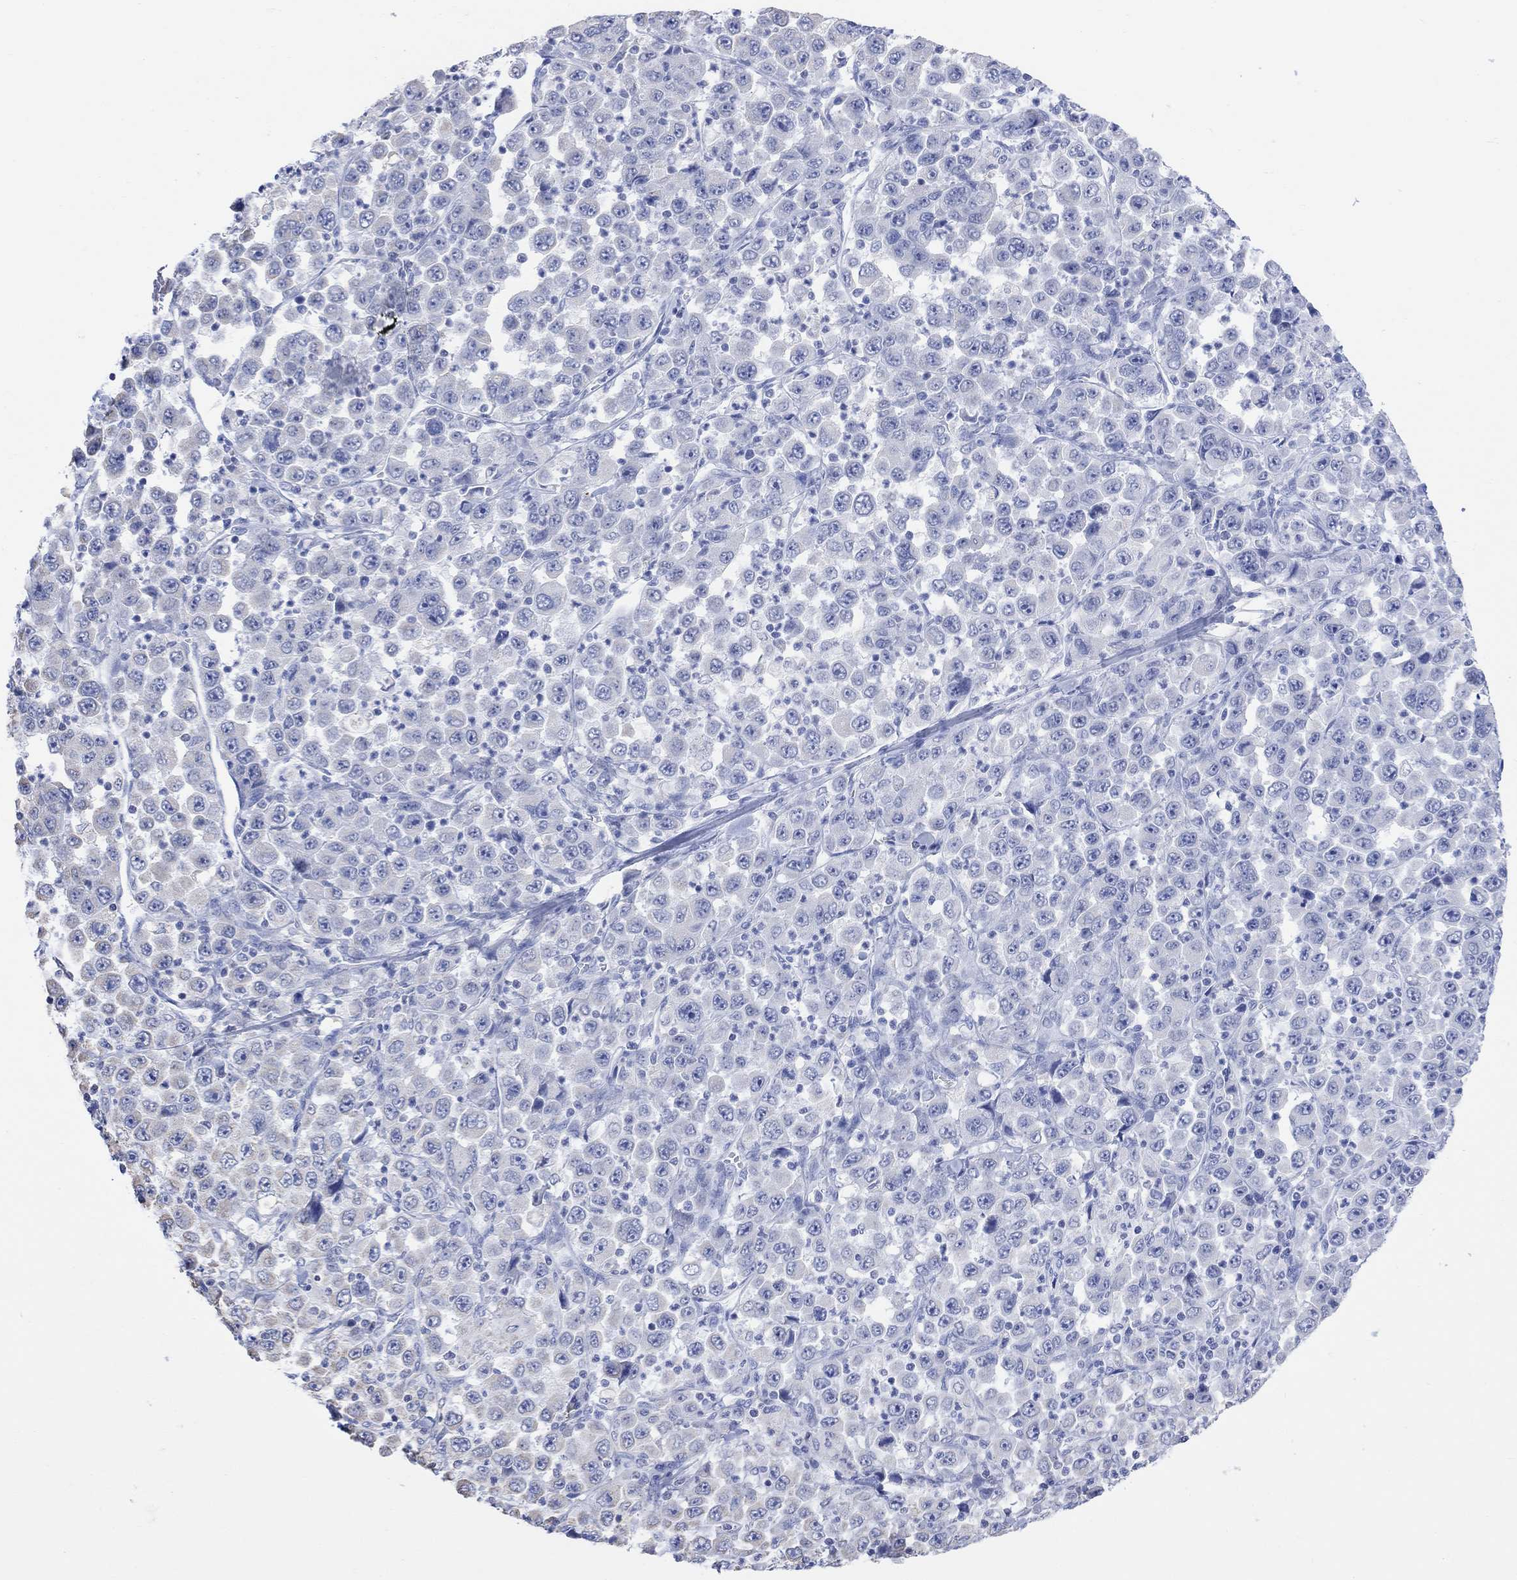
{"staining": {"intensity": "negative", "quantity": "none", "location": "none"}, "tissue": "stomach cancer", "cell_type": "Tumor cells", "image_type": "cancer", "snomed": [{"axis": "morphology", "description": "Normal tissue, NOS"}, {"axis": "morphology", "description": "Adenocarcinoma, NOS"}, {"axis": "topography", "description": "Stomach, upper"}, {"axis": "topography", "description": "Stomach"}], "caption": "Immunohistochemistry of human adenocarcinoma (stomach) reveals no positivity in tumor cells.", "gene": "SYT12", "patient": {"sex": "male", "age": 59}}